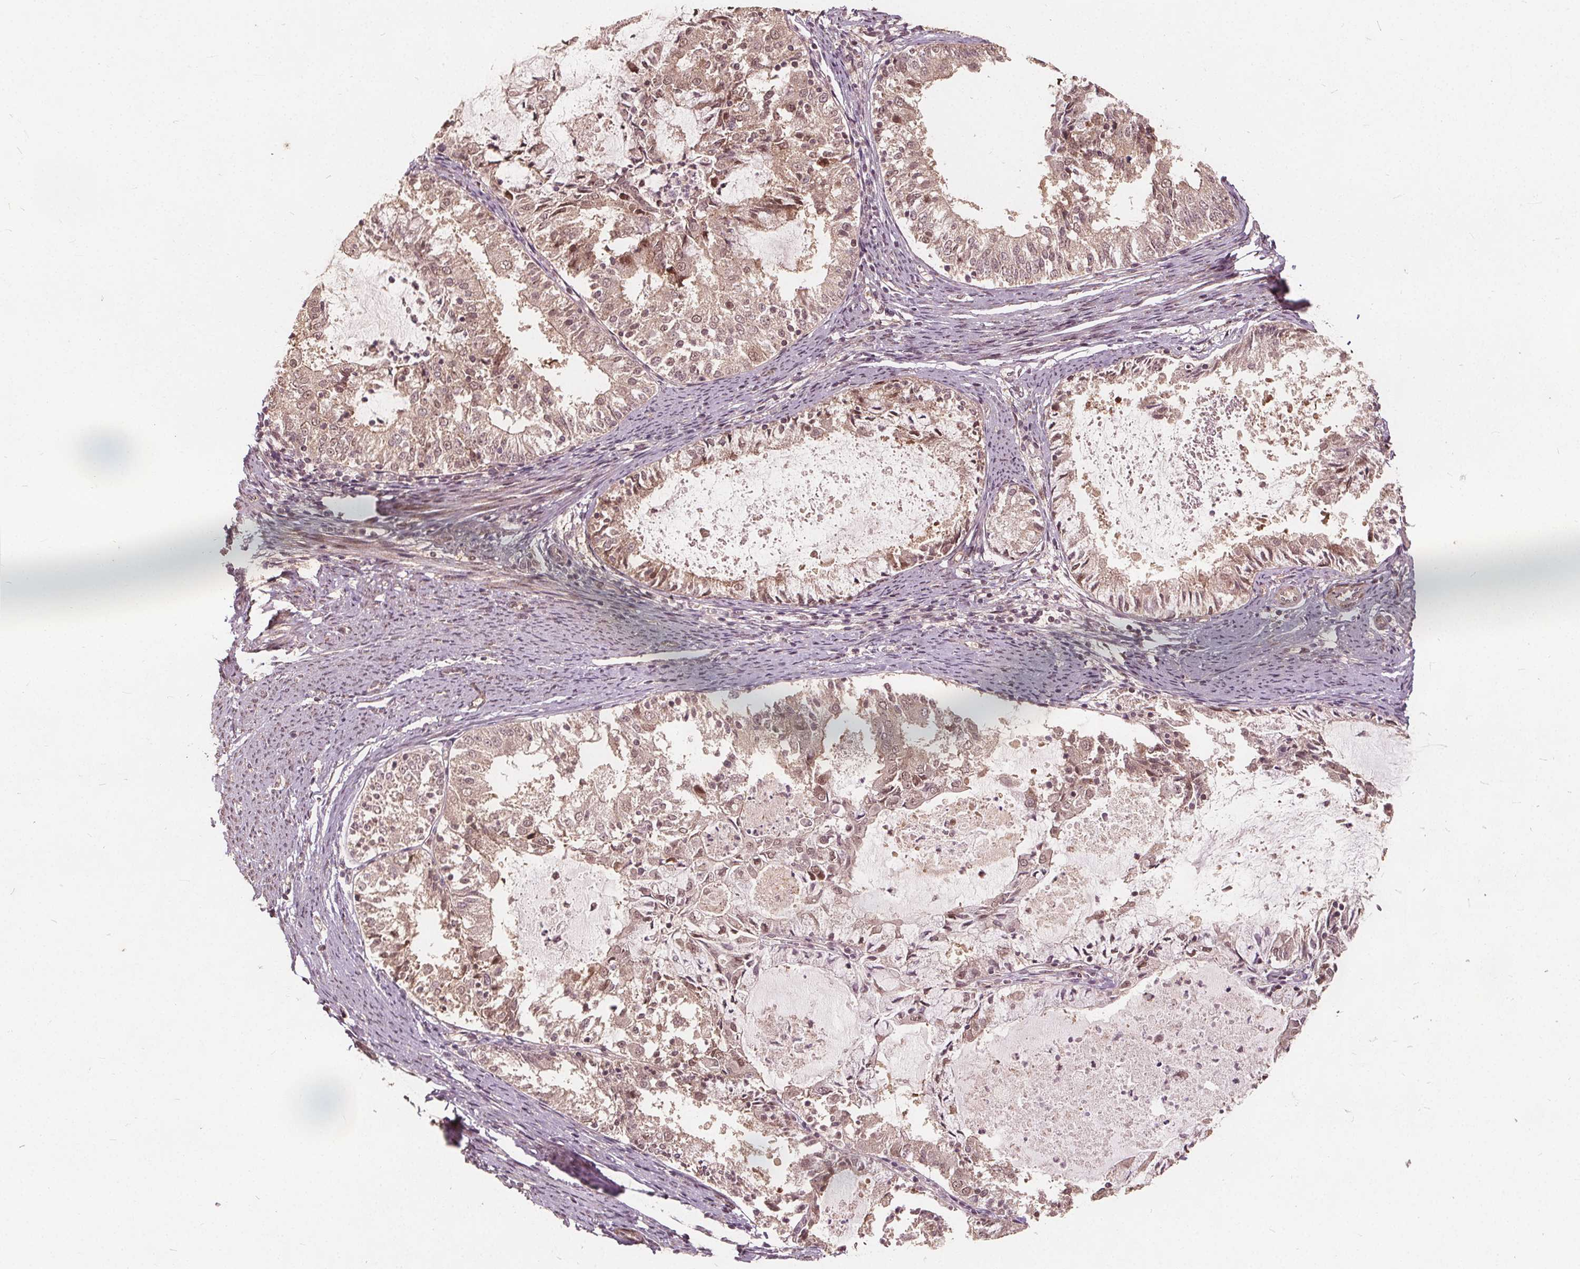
{"staining": {"intensity": "weak", "quantity": ">75%", "location": "cytoplasmic/membranous,nuclear"}, "tissue": "endometrial cancer", "cell_type": "Tumor cells", "image_type": "cancer", "snomed": [{"axis": "morphology", "description": "Adenocarcinoma, NOS"}, {"axis": "topography", "description": "Endometrium"}], "caption": "High-power microscopy captured an immunohistochemistry photomicrograph of adenocarcinoma (endometrial), revealing weak cytoplasmic/membranous and nuclear staining in about >75% of tumor cells. The staining is performed using DAB brown chromogen to label protein expression. The nuclei are counter-stained blue using hematoxylin.", "gene": "PPP1CB", "patient": {"sex": "female", "age": 57}}